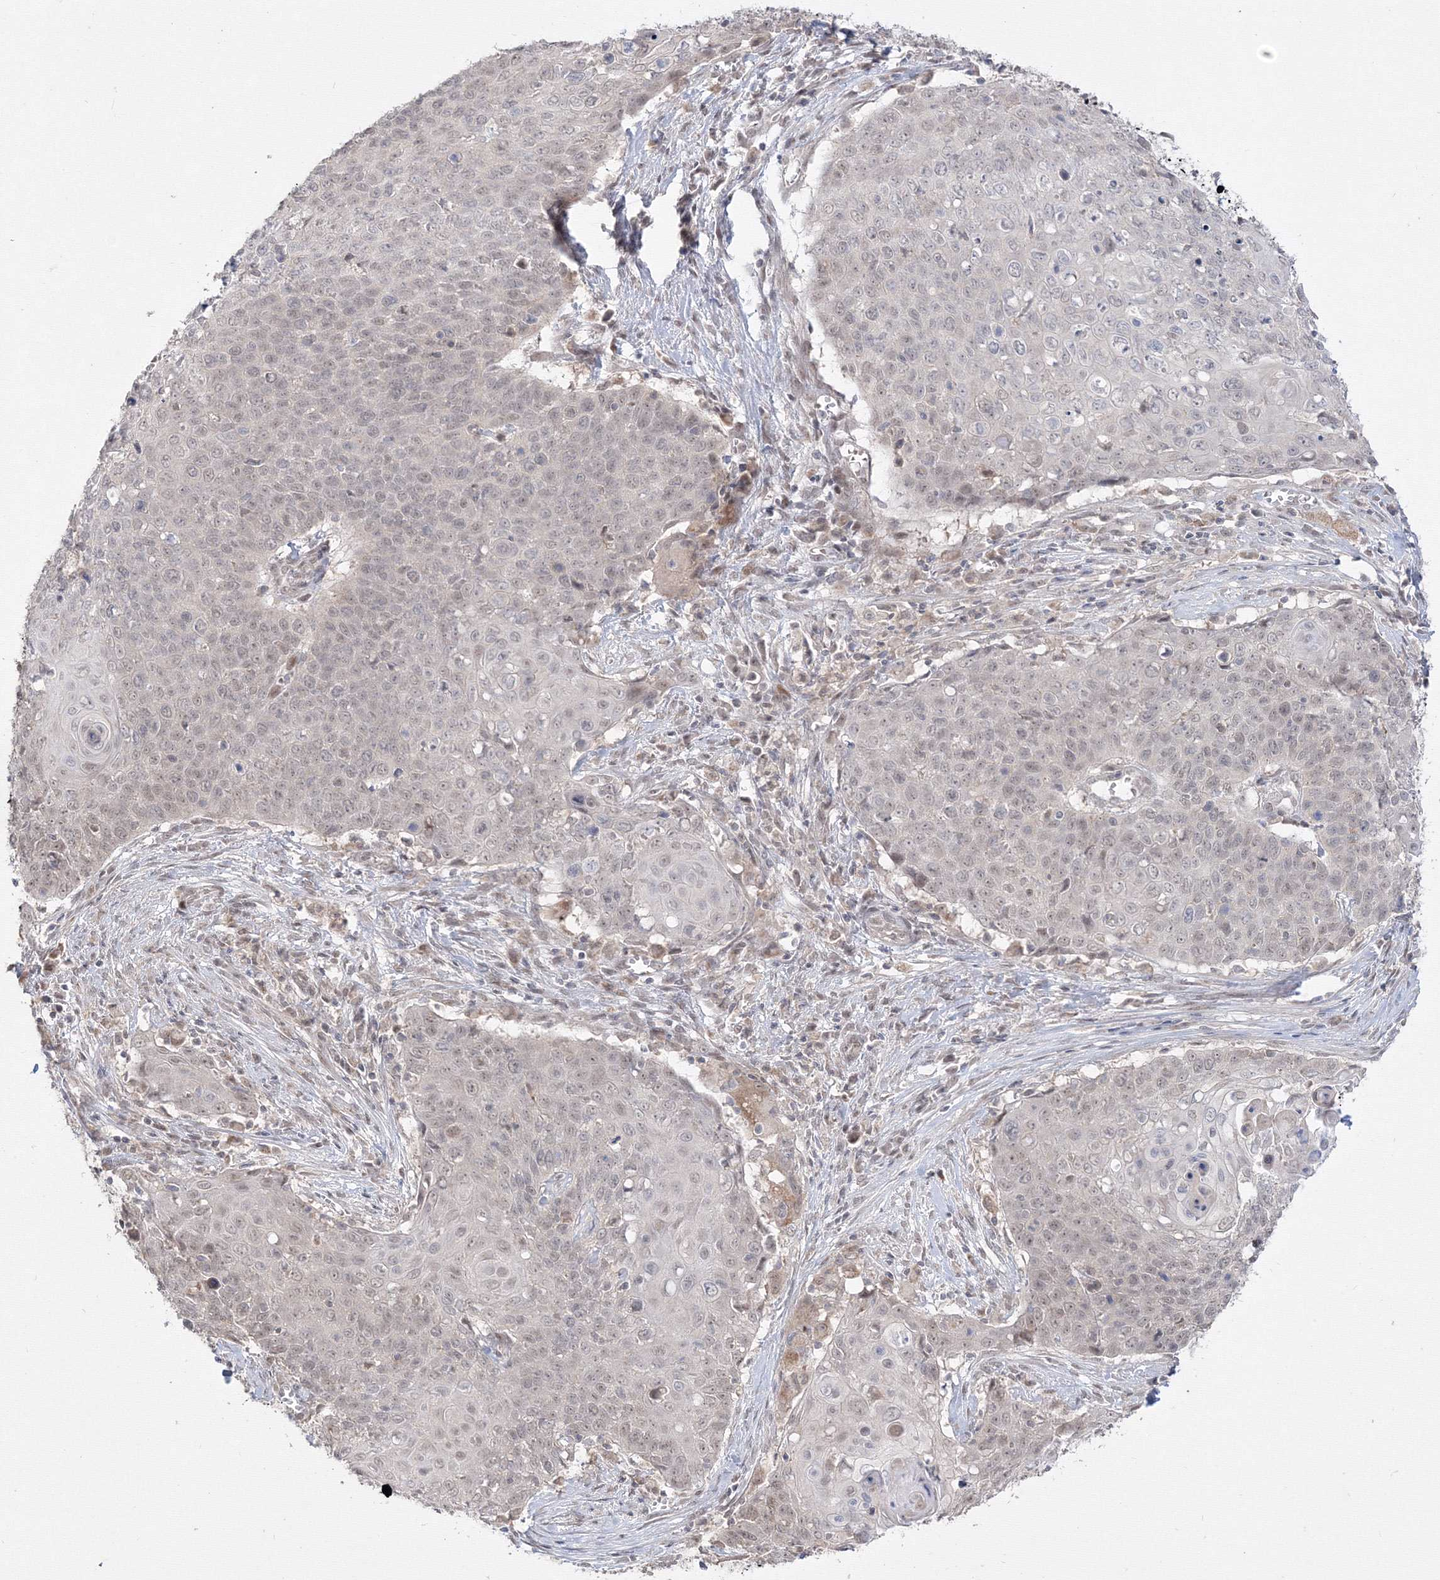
{"staining": {"intensity": "negative", "quantity": "none", "location": "none"}, "tissue": "cervical cancer", "cell_type": "Tumor cells", "image_type": "cancer", "snomed": [{"axis": "morphology", "description": "Squamous cell carcinoma, NOS"}, {"axis": "topography", "description": "Cervix"}], "caption": "This histopathology image is of squamous cell carcinoma (cervical) stained with IHC to label a protein in brown with the nuclei are counter-stained blue. There is no positivity in tumor cells.", "gene": "COPS4", "patient": {"sex": "female", "age": 39}}